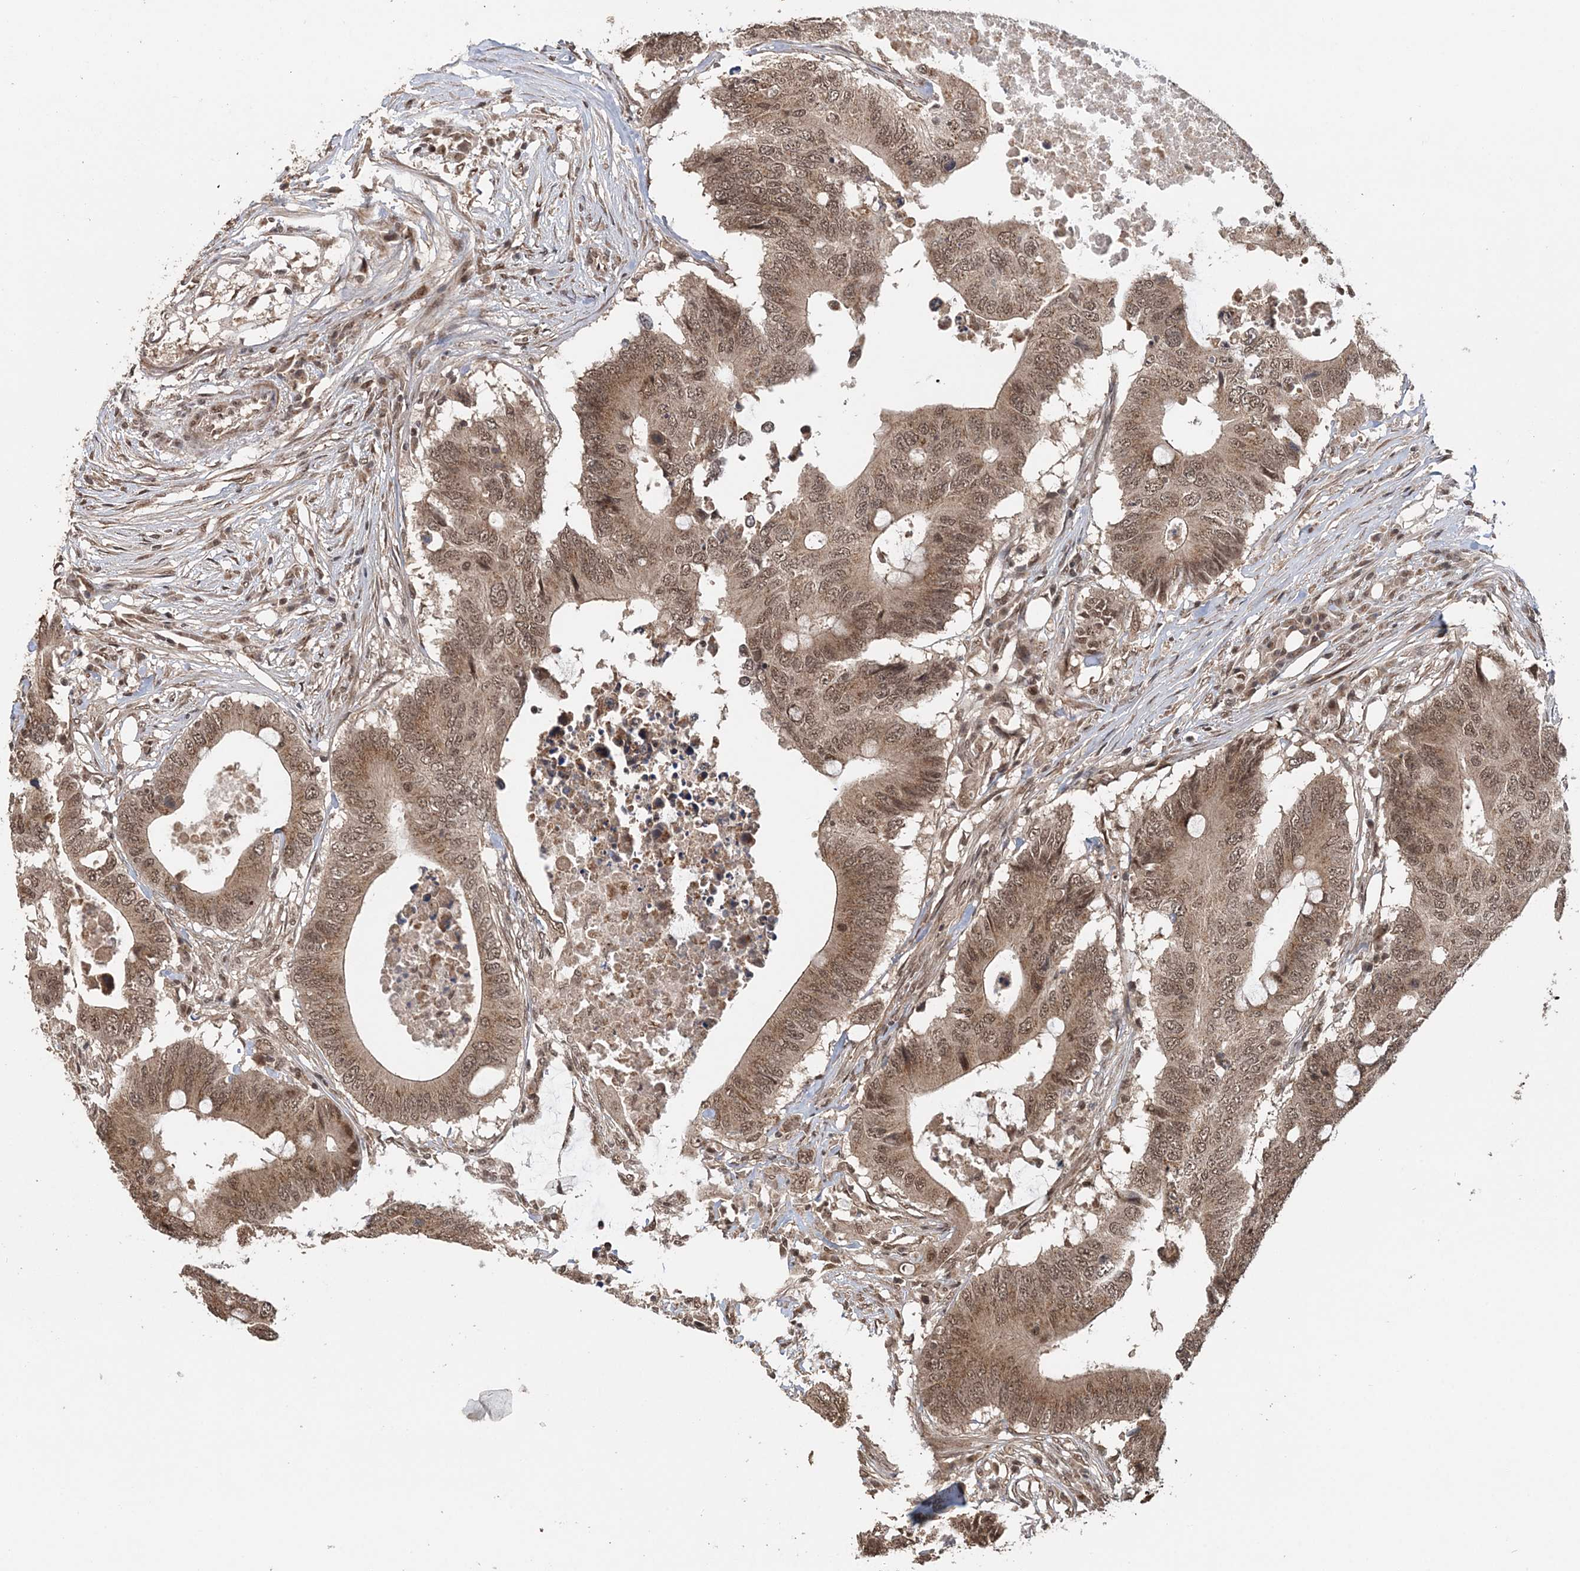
{"staining": {"intensity": "moderate", "quantity": ">75%", "location": "cytoplasmic/membranous,nuclear"}, "tissue": "colorectal cancer", "cell_type": "Tumor cells", "image_type": "cancer", "snomed": [{"axis": "morphology", "description": "Adenocarcinoma, NOS"}, {"axis": "topography", "description": "Colon"}], "caption": "Human colorectal adenocarcinoma stained for a protein (brown) demonstrates moderate cytoplasmic/membranous and nuclear positive staining in about >75% of tumor cells.", "gene": "TSHZ2", "patient": {"sex": "male", "age": 71}}